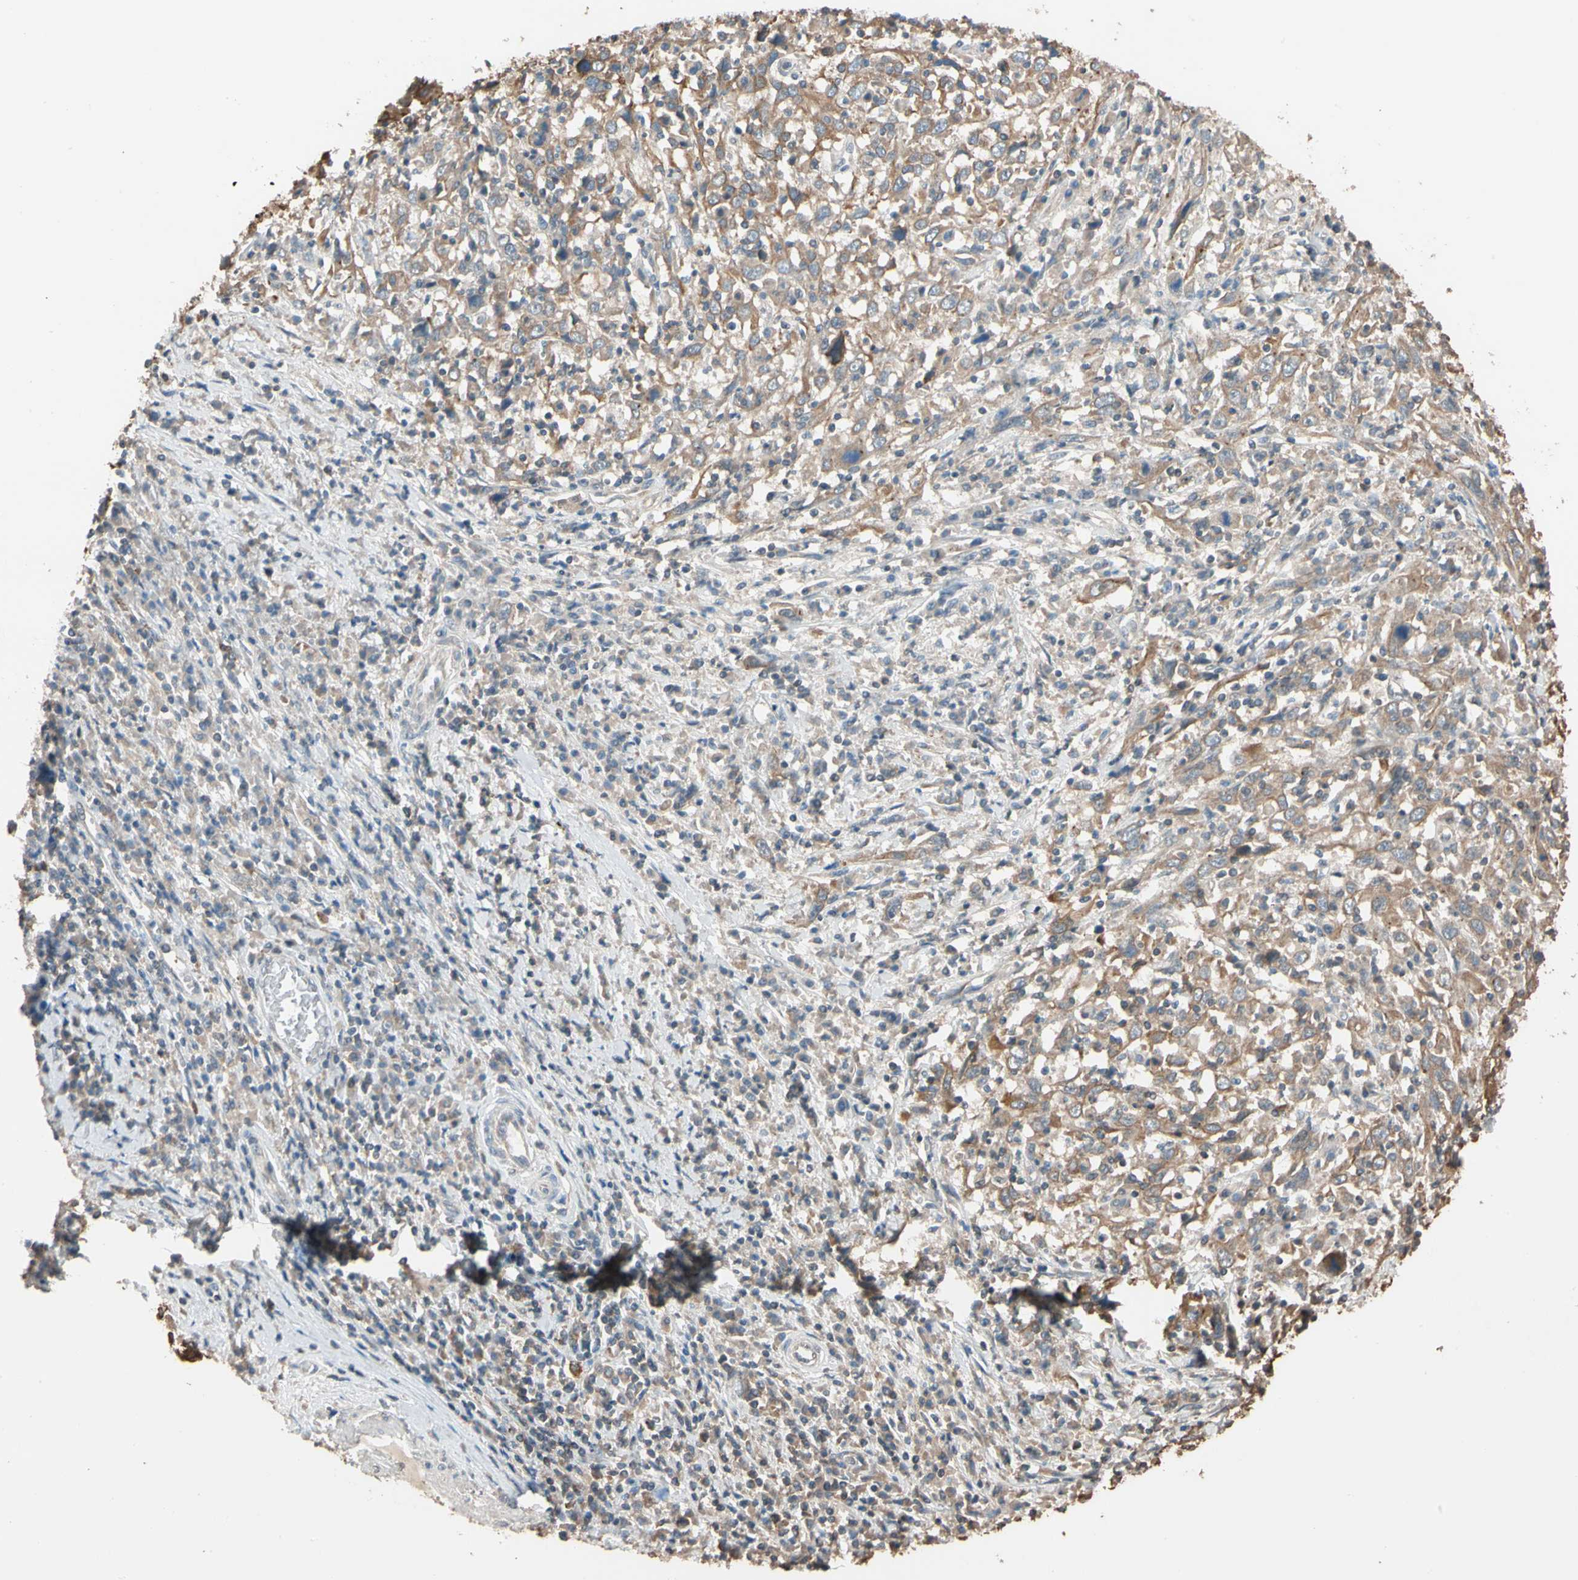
{"staining": {"intensity": "moderate", "quantity": ">75%", "location": "cytoplasmic/membranous"}, "tissue": "cervical cancer", "cell_type": "Tumor cells", "image_type": "cancer", "snomed": [{"axis": "morphology", "description": "Squamous cell carcinoma, NOS"}, {"axis": "topography", "description": "Cervix"}], "caption": "Immunohistochemistry (IHC) histopathology image of neoplastic tissue: squamous cell carcinoma (cervical) stained using IHC demonstrates medium levels of moderate protein expression localized specifically in the cytoplasmic/membranous of tumor cells, appearing as a cytoplasmic/membranous brown color.", "gene": "MAP3K7", "patient": {"sex": "female", "age": 46}}